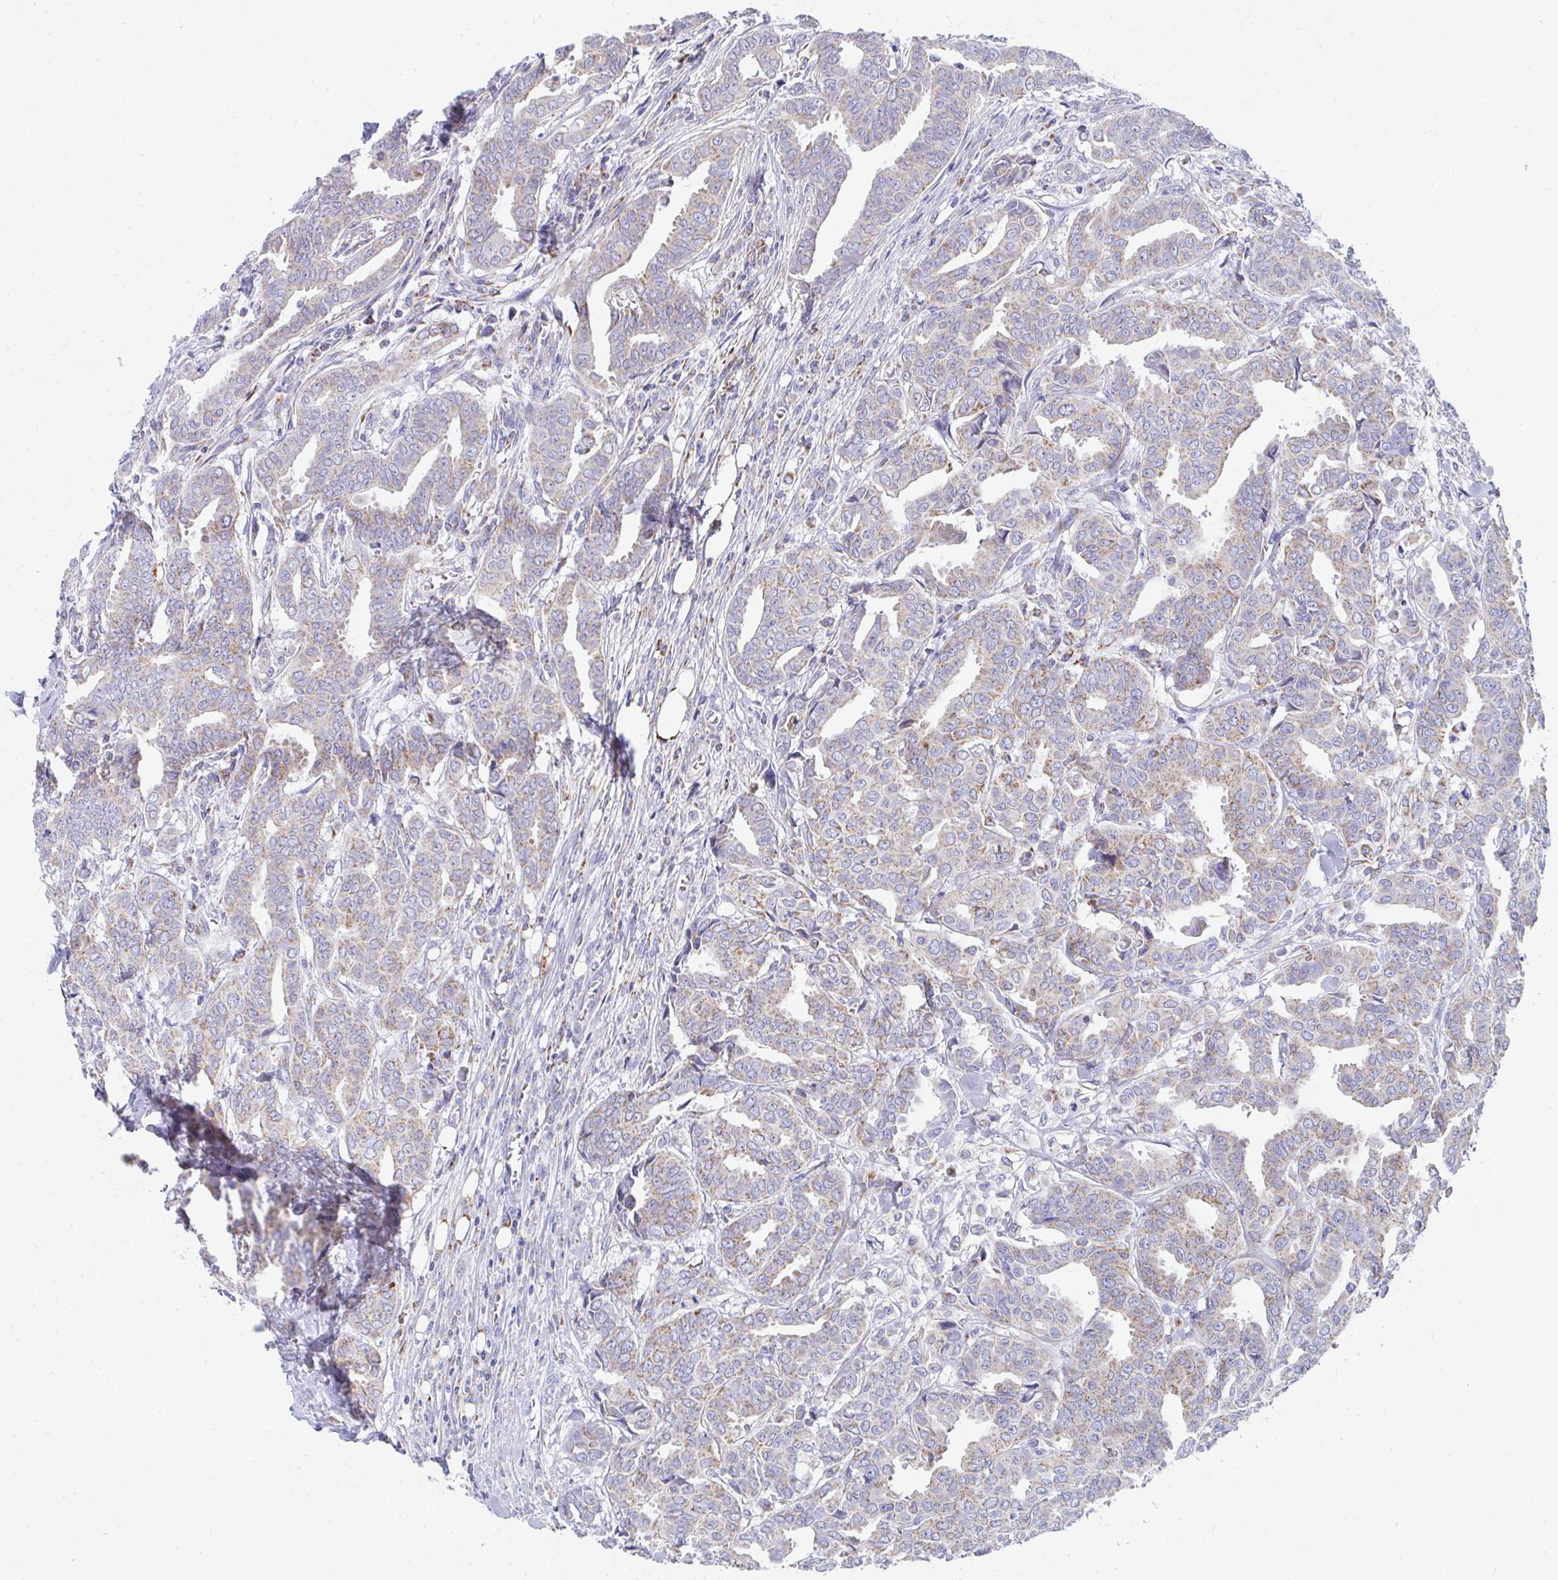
{"staining": {"intensity": "moderate", "quantity": ">75%", "location": "cytoplasmic/membranous"}, "tissue": "breast cancer", "cell_type": "Tumor cells", "image_type": "cancer", "snomed": [{"axis": "morphology", "description": "Duct carcinoma"}, {"axis": "topography", "description": "Breast"}], "caption": "Immunohistochemistry (IHC) of breast cancer shows medium levels of moderate cytoplasmic/membranous staining in about >75% of tumor cells.", "gene": "AIFM1", "patient": {"sex": "female", "age": 45}}